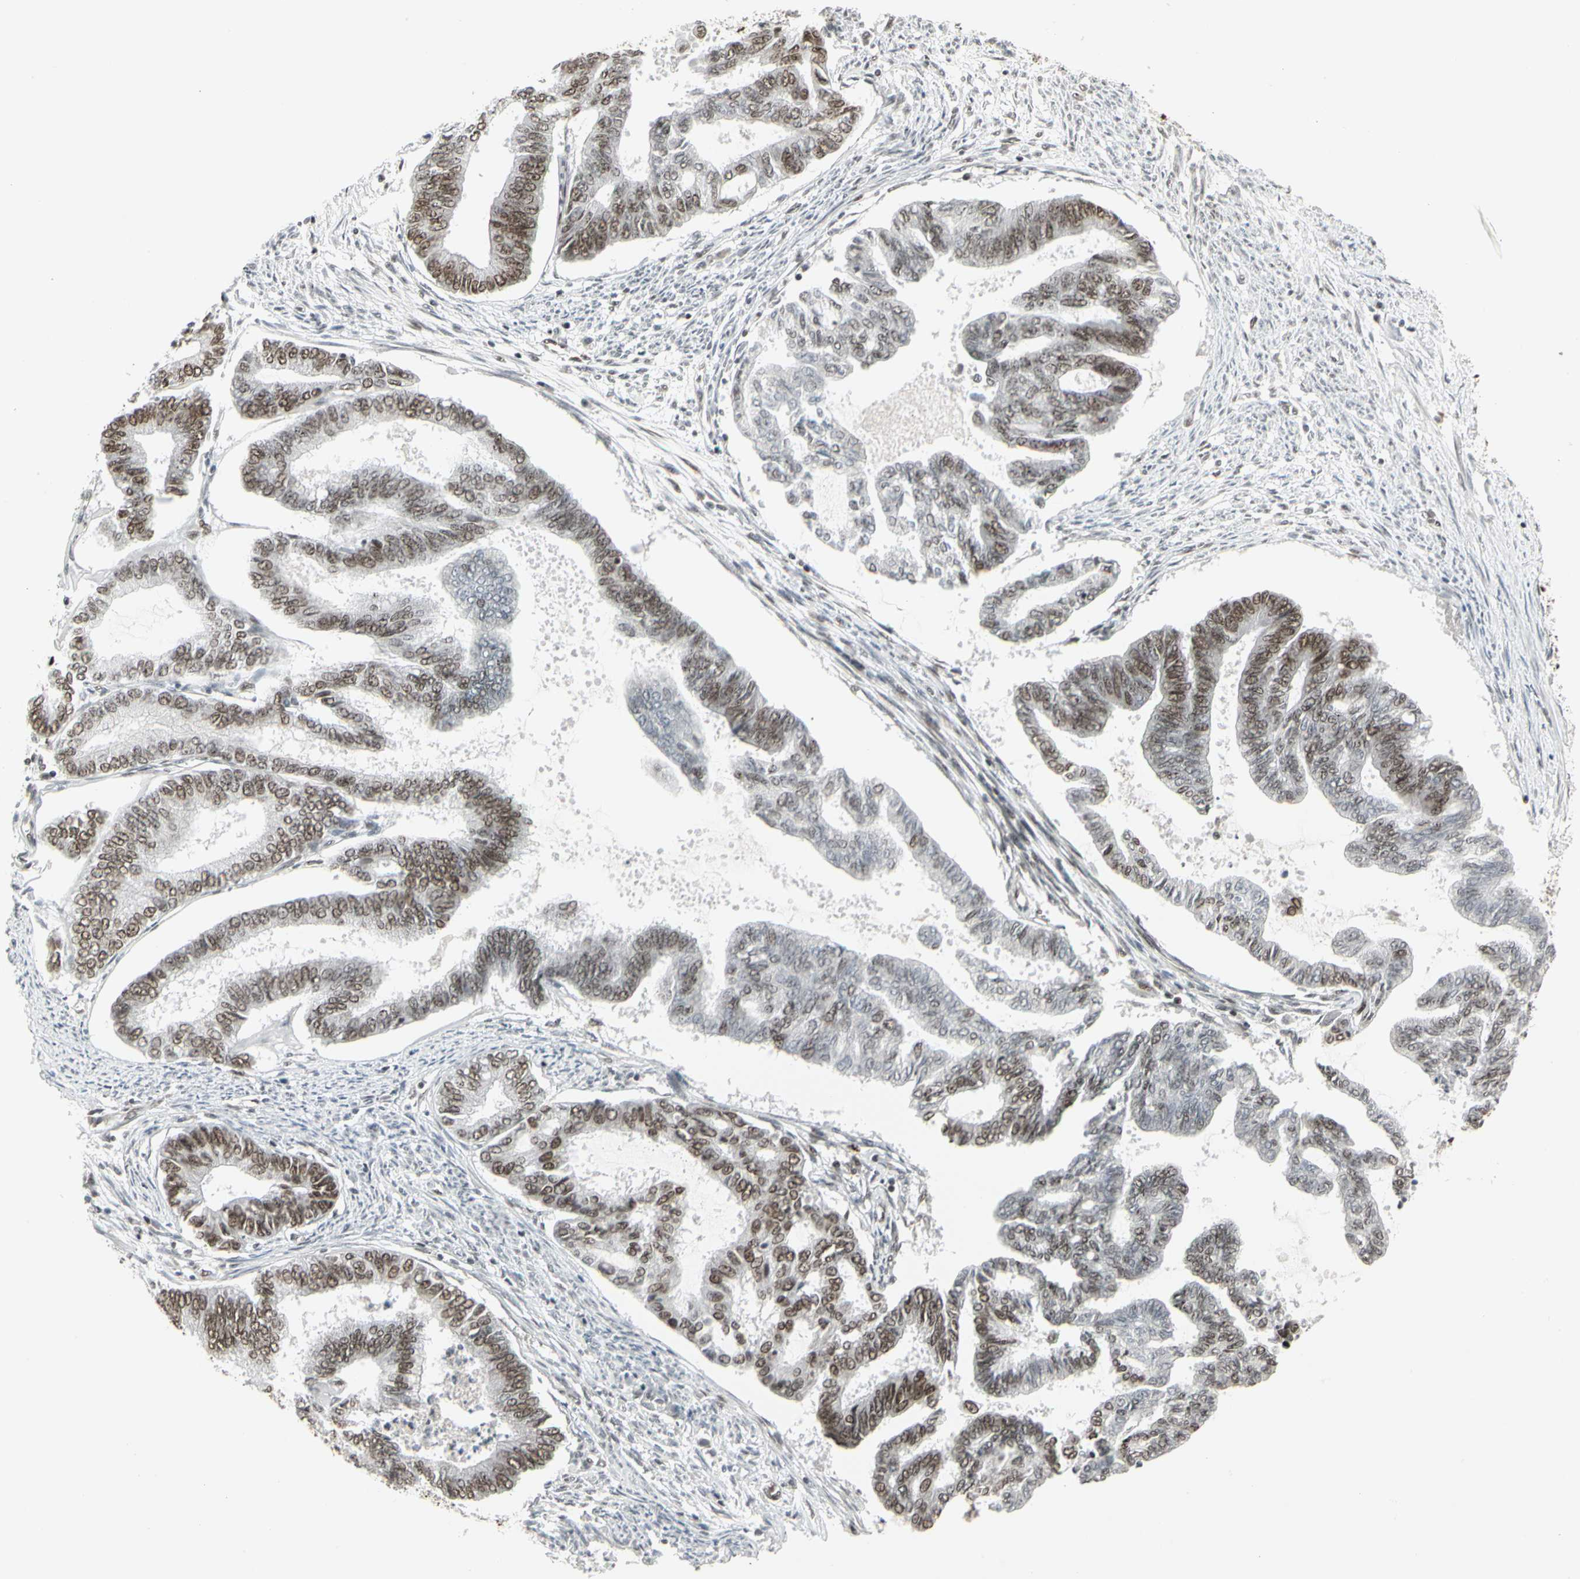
{"staining": {"intensity": "moderate", "quantity": ">75%", "location": "nuclear"}, "tissue": "endometrial cancer", "cell_type": "Tumor cells", "image_type": "cancer", "snomed": [{"axis": "morphology", "description": "Adenocarcinoma, NOS"}, {"axis": "topography", "description": "Endometrium"}], "caption": "Immunohistochemical staining of endometrial adenocarcinoma displays medium levels of moderate nuclear protein expression in about >75% of tumor cells. (DAB = brown stain, brightfield microscopy at high magnification).", "gene": "HMG20A", "patient": {"sex": "female", "age": 86}}